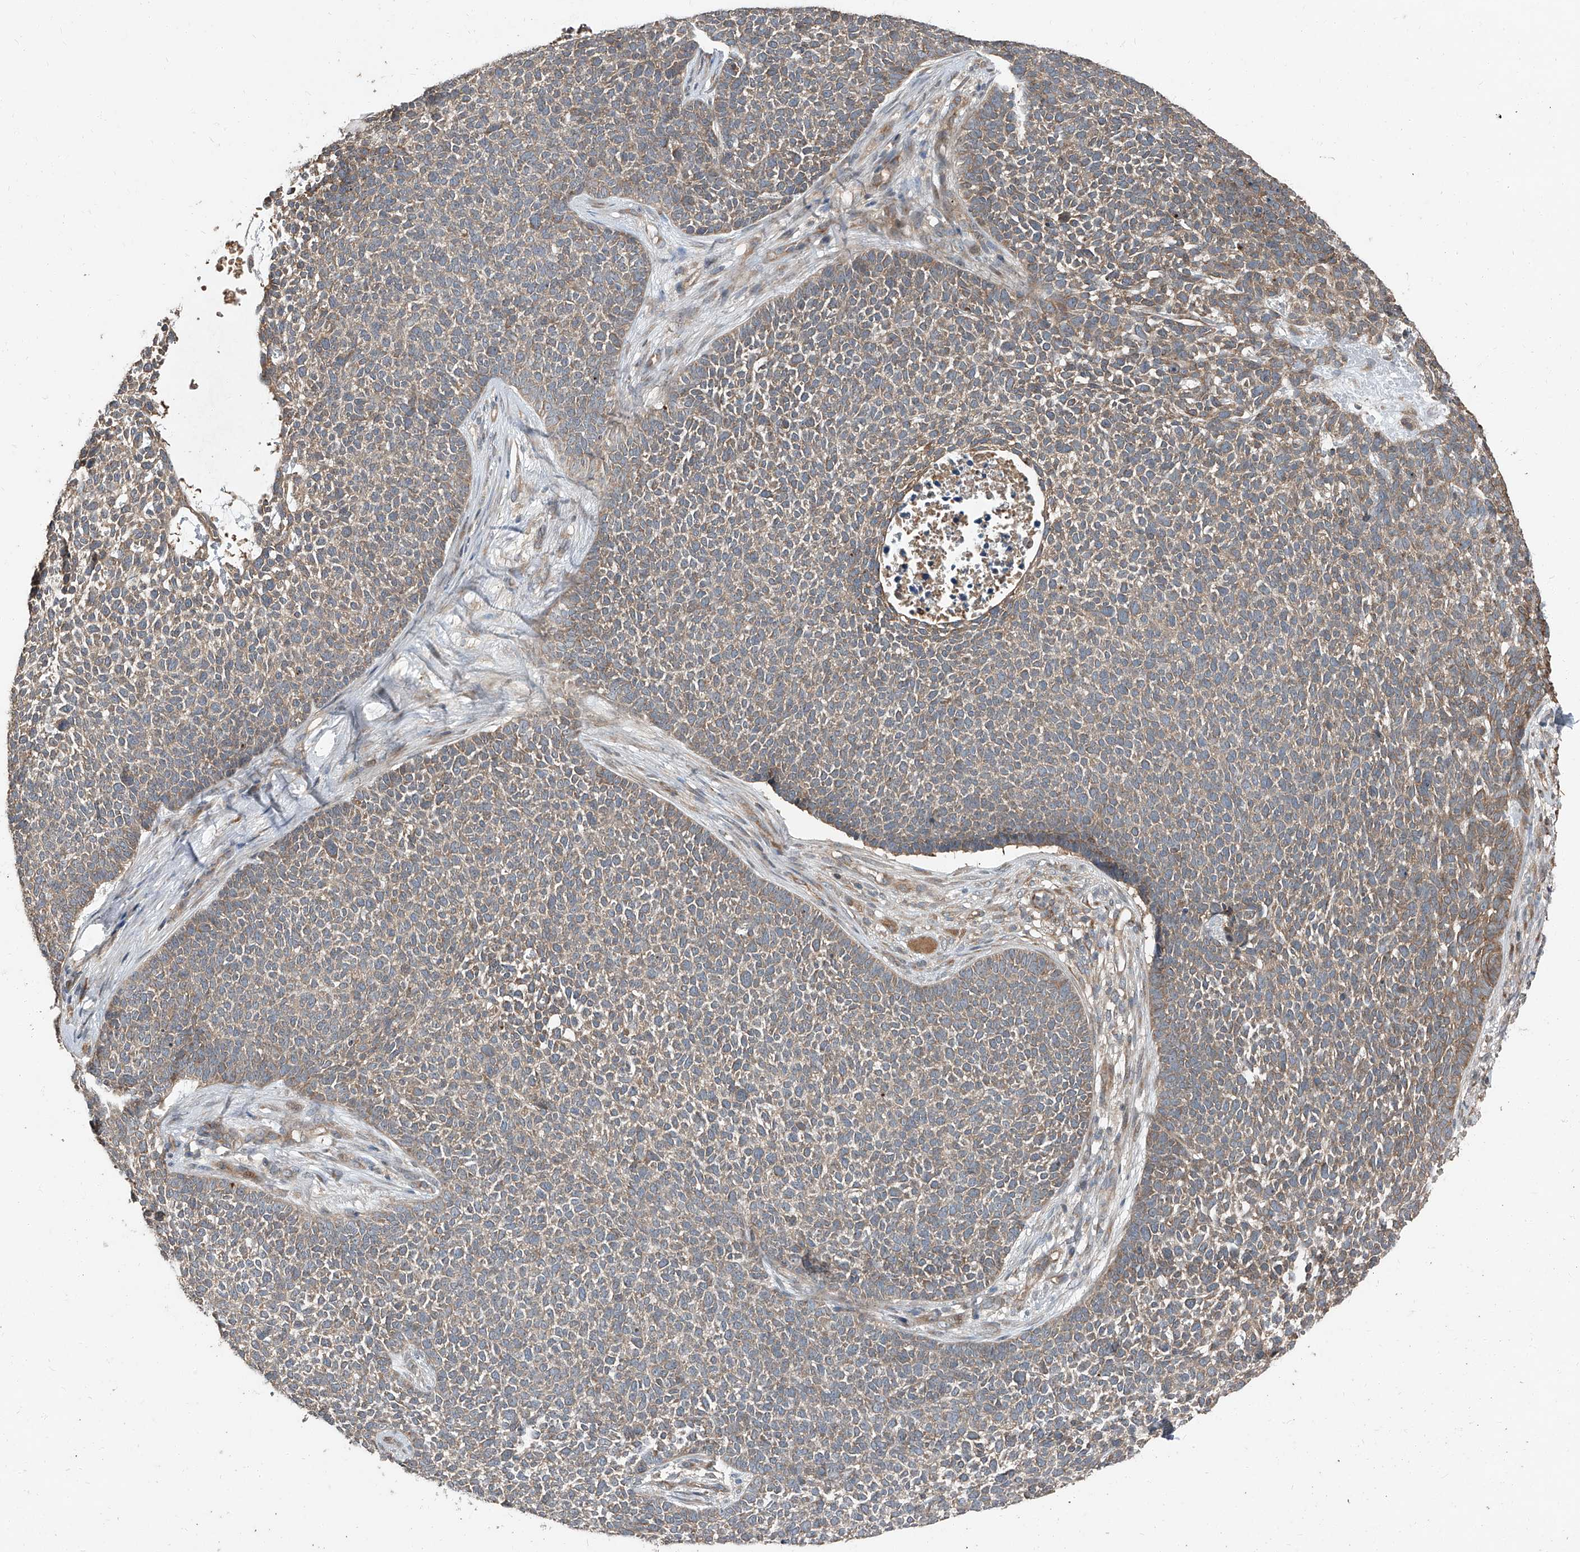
{"staining": {"intensity": "weak", "quantity": ">75%", "location": "cytoplasmic/membranous"}, "tissue": "skin cancer", "cell_type": "Tumor cells", "image_type": "cancer", "snomed": [{"axis": "morphology", "description": "Basal cell carcinoma"}, {"axis": "topography", "description": "Skin"}], "caption": "Tumor cells demonstrate low levels of weak cytoplasmic/membranous staining in approximately >75% of cells in human basal cell carcinoma (skin).", "gene": "CCN1", "patient": {"sex": "female", "age": 84}}